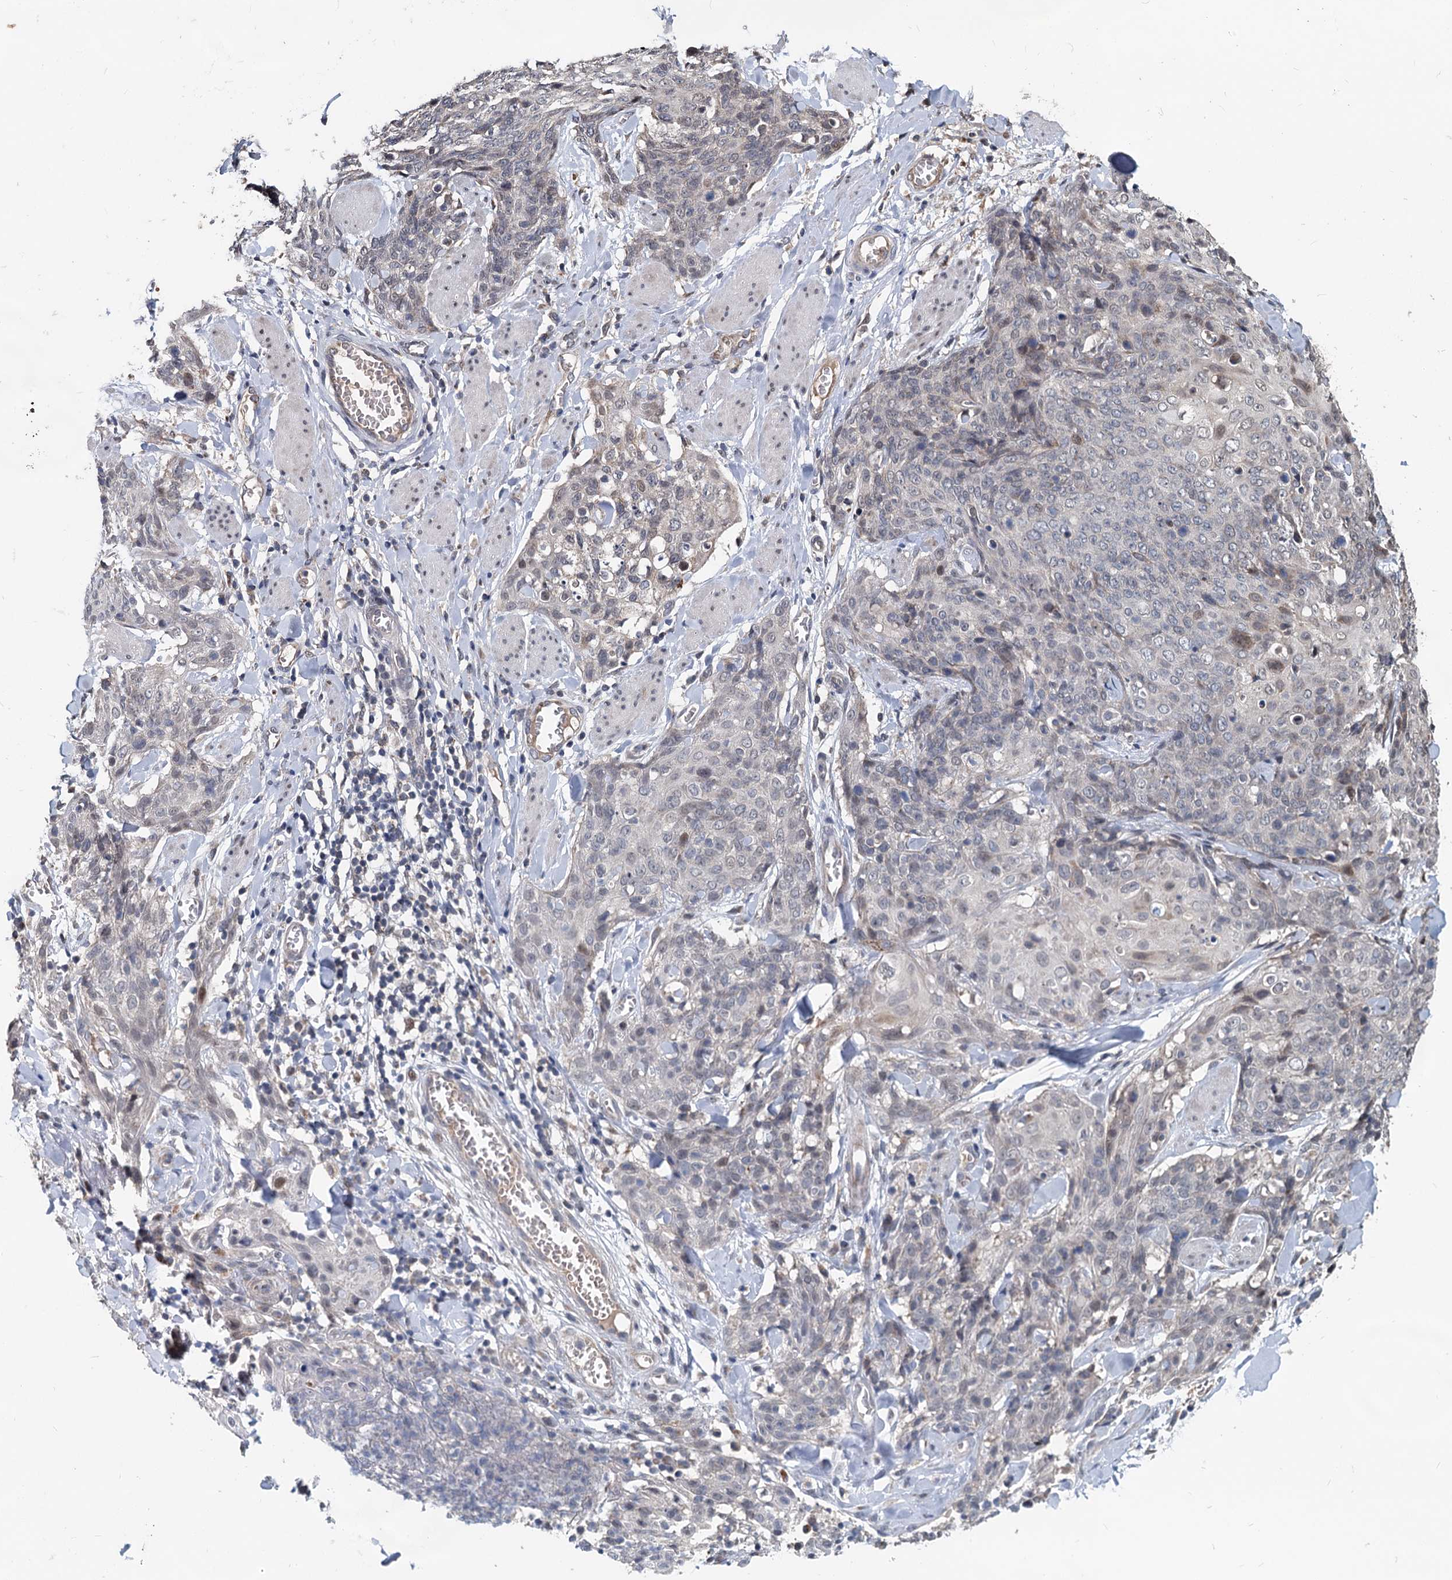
{"staining": {"intensity": "negative", "quantity": "none", "location": "none"}, "tissue": "skin cancer", "cell_type": "Tumor cells", "image_type": "cancer", "snomed": [{"axis": "morphology", "description": "Squamous cell carcinoma, NOS"}, {"axis": "topography", "description": "Skin"}, {"axis": "topography", "description": "Vulva"}], "caption": "An immunohistochemistry (IHC) photomicrograph of skin cancer (squamous cell carcinoma) is shown. There is no staining in tumor cells of skin cancer (squamous cell carcinoma).", "gene": "RITA1", "patient": {"sex": "female", "age": 85}}